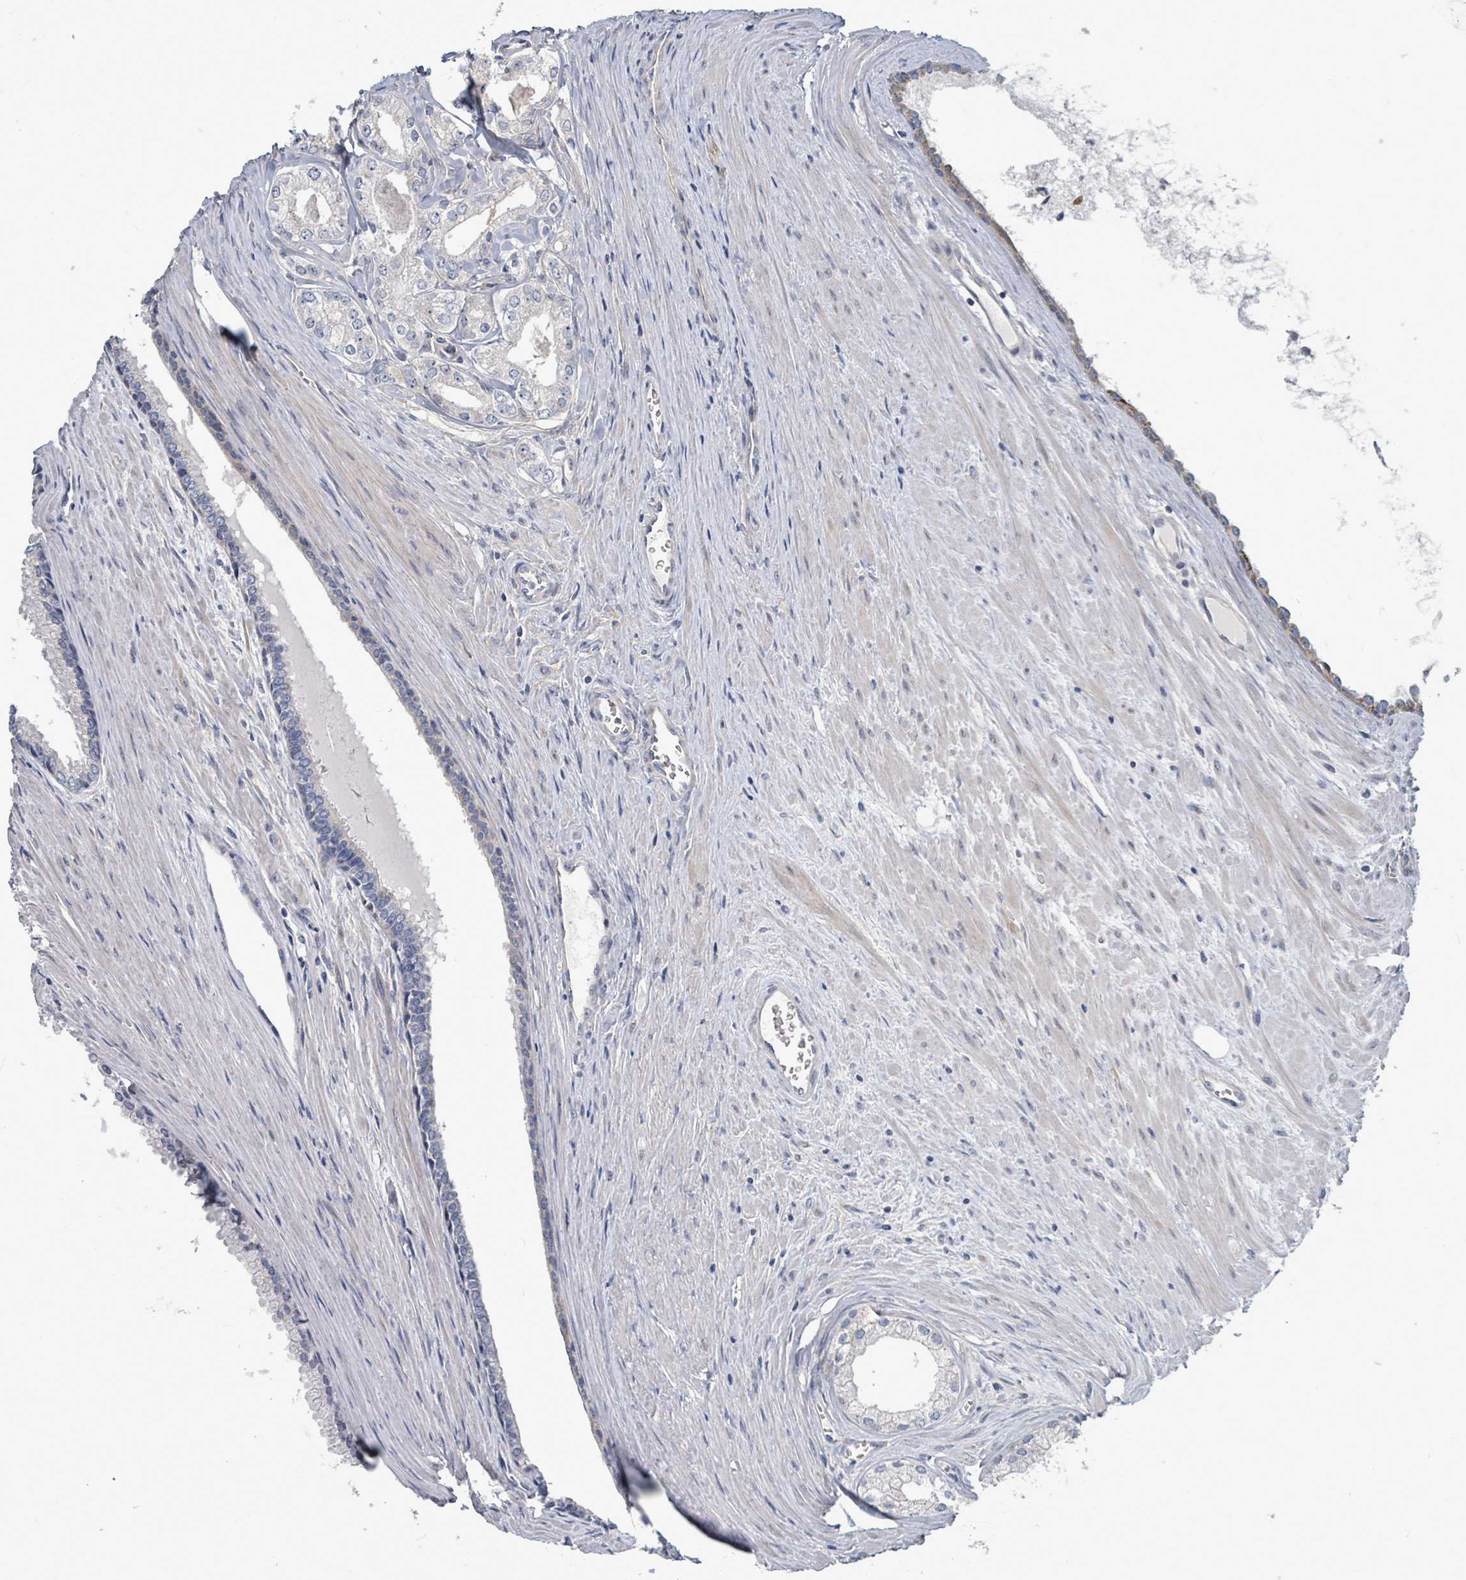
{"staining": {"intensity": "negative", "quantity": "none", "location": "none"}, "tissue": "prostate cancer", "cell_type": "Tumor cells", "image_type": "cancer", "snomed": [{"axis": "morphology", "description": "Adenocarcinoma, High grade"}, {"axis": "topography", "description": "Prostate"}], "caption": "Tumor cells are negative for brown protein staining in prostate adenocarcinoma (high-grade). (Brightfield microscopy of DAB (3,3'-diaminobenzidine) IHC at high magnification).", "gene": "TRDMT1", "patient": {"sex": "male", "age": 68}}